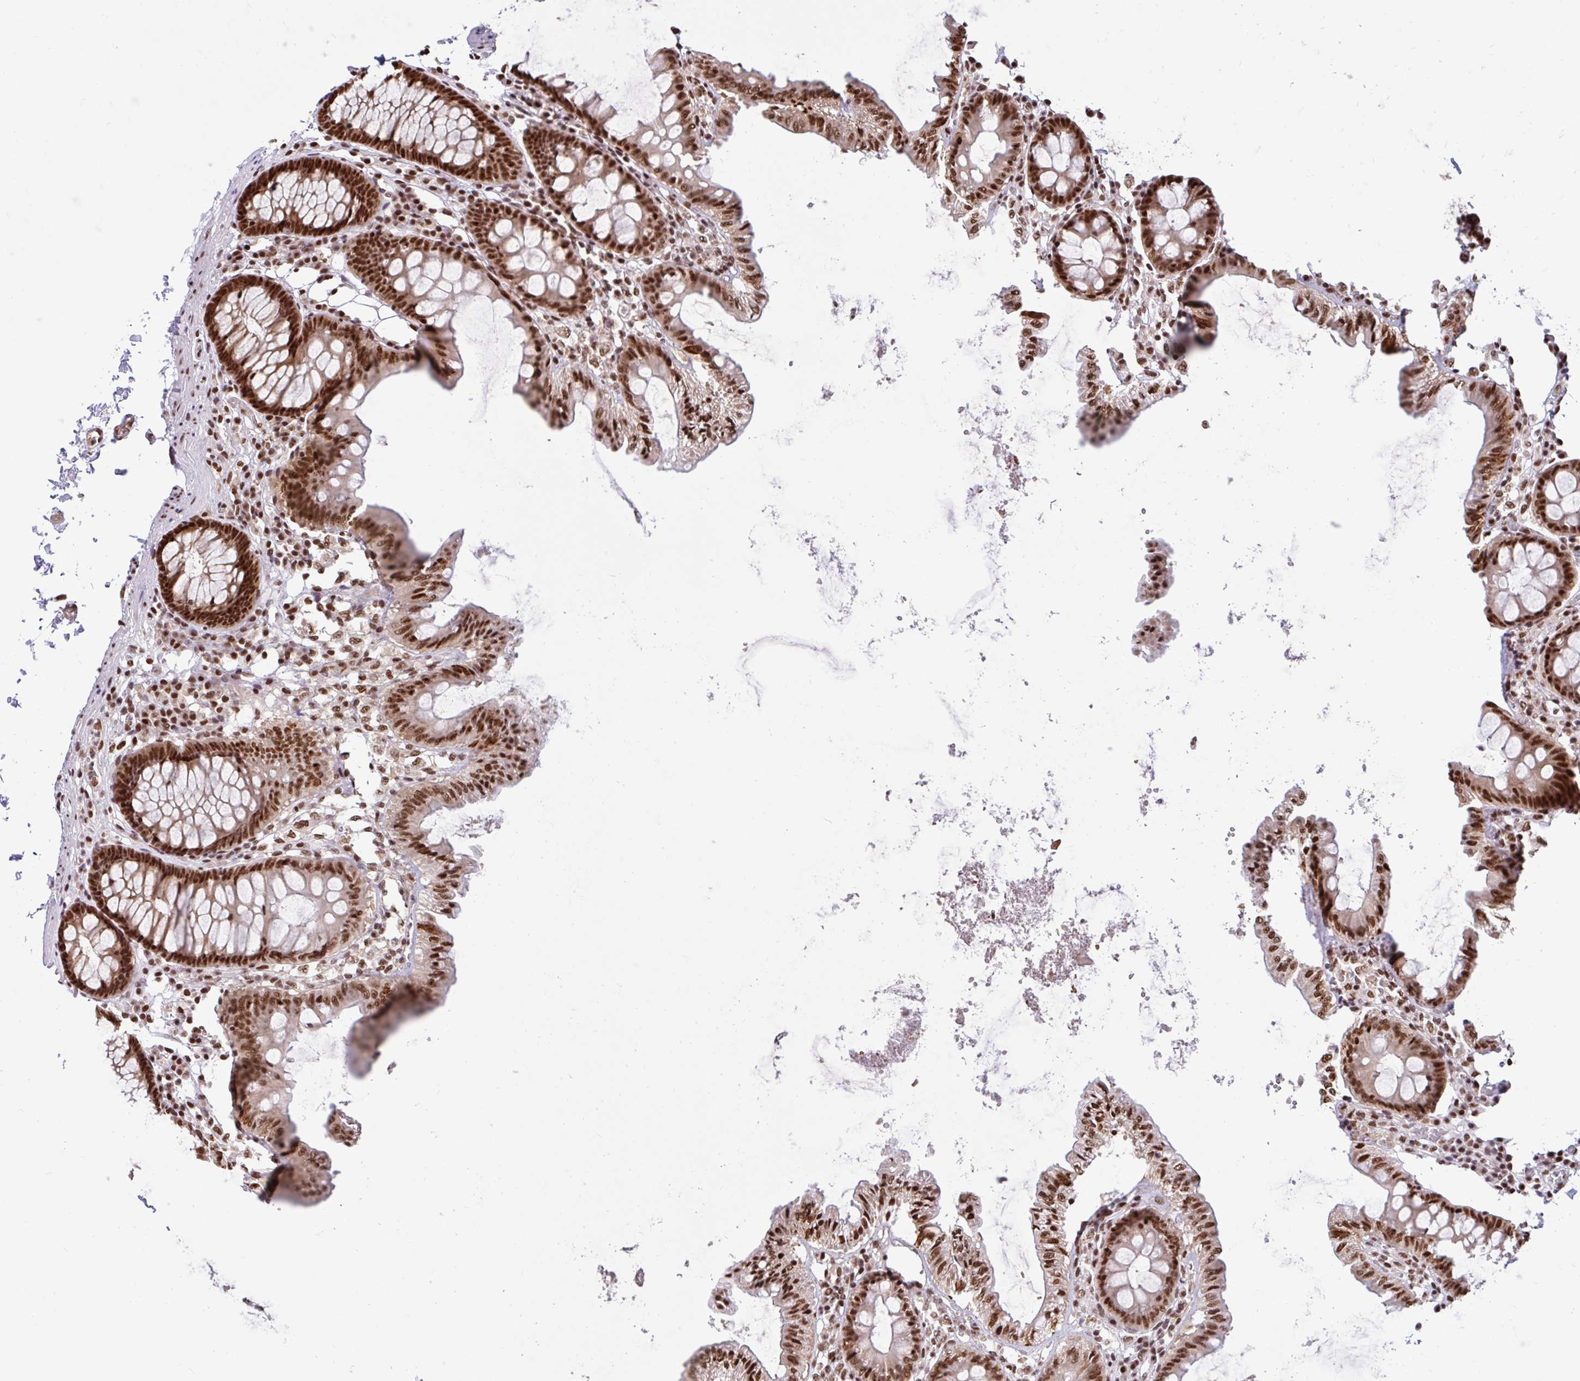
{"staining": {"intensity": "strong", "quantity": ">75%", "location": "nuclear"}, "tissue": "colon", "cell_type": "Endothelial cells", "image_type": "normal", "snomed": [{"axis": "morphology", "description": "Normal tissue, NOS"}, {"axis": "topography", "description": "Colon"}, {"axis": "topography", "description": "Peripheral nerve tissue"}], "caption": "Endothelial cells reveal high levels of strong nuclear positivity in about >75% of cells in benign human colon.", "gene": "ABCA9", "patient": {"sex": "male", "age": 84}}